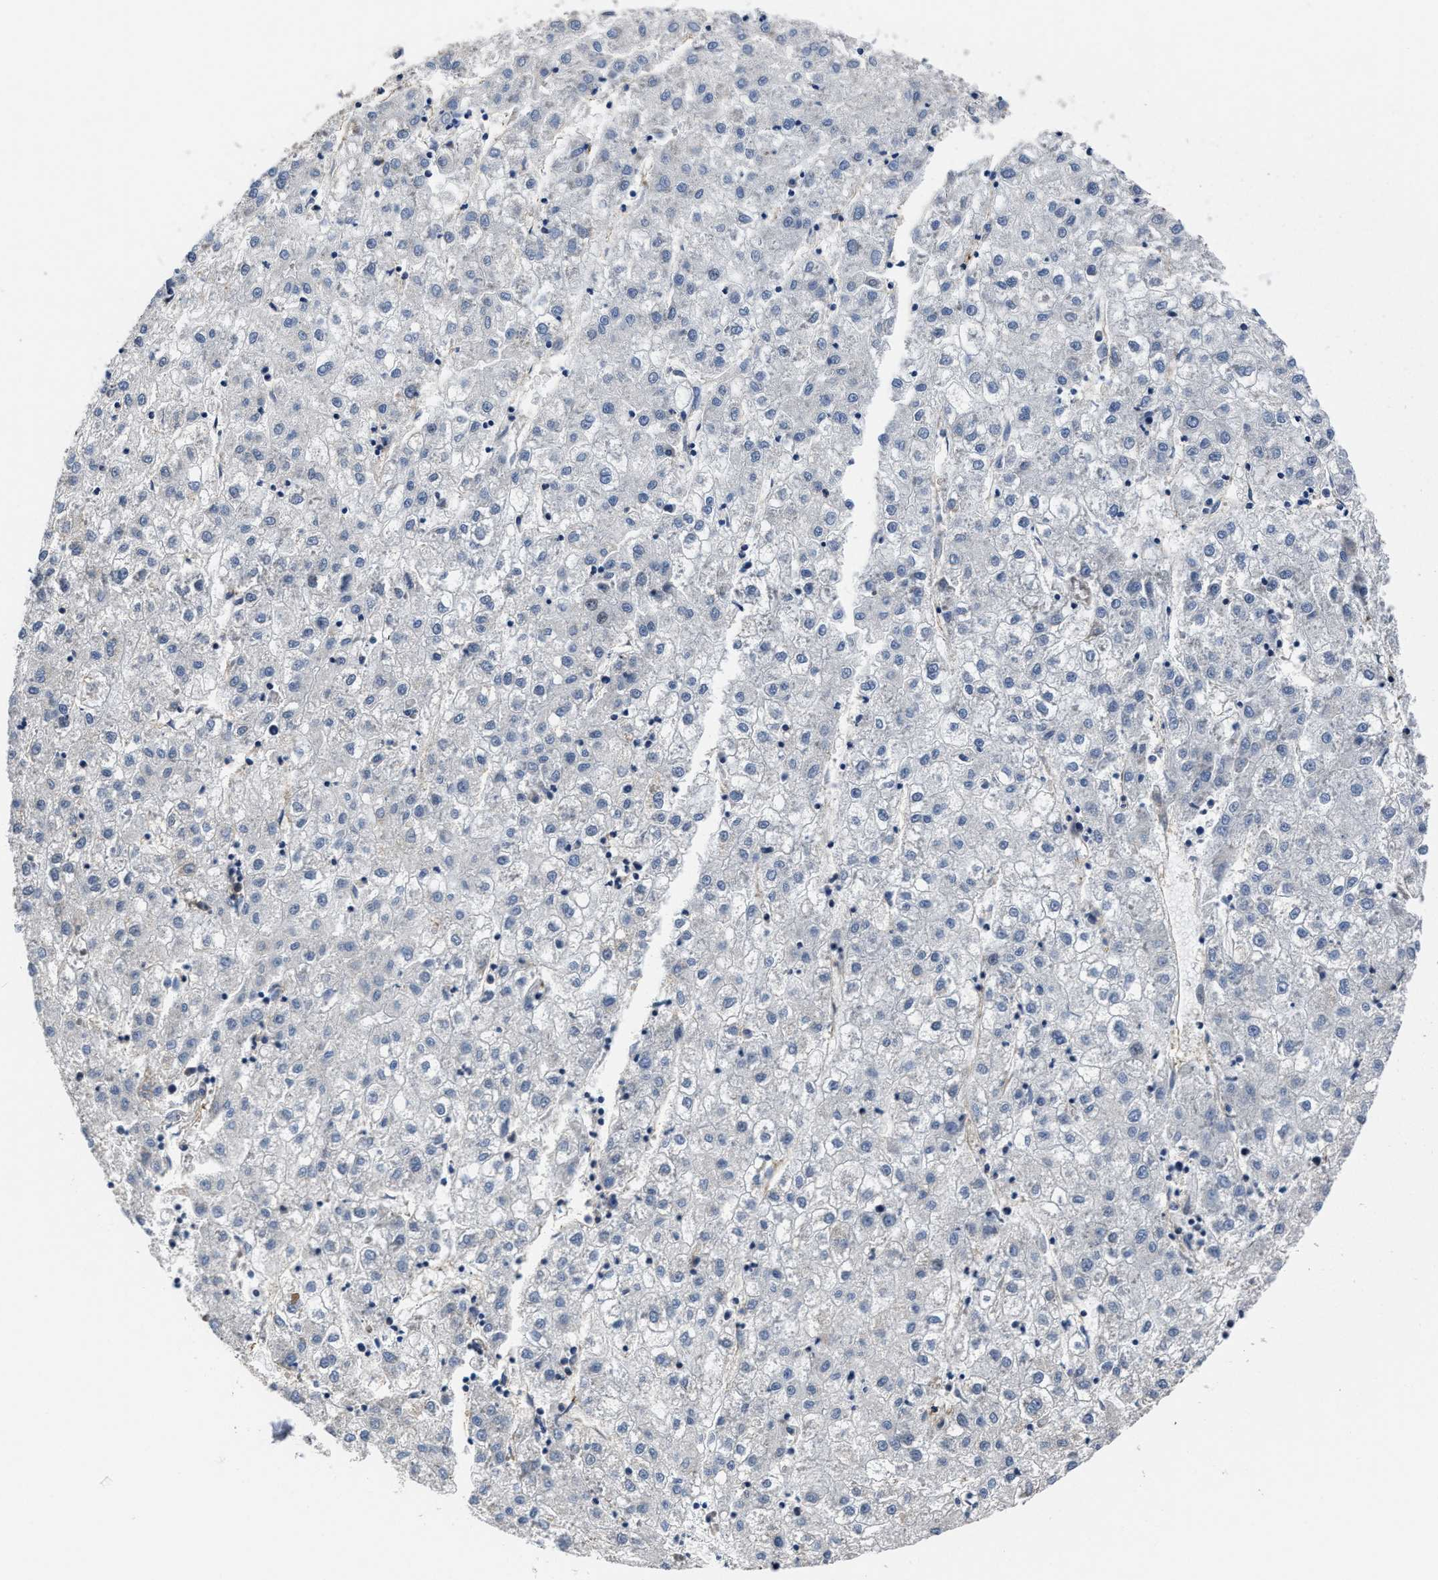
{"staining": {"intensity": "negative", "quantity": "none", "location": "none"}, "tissue": "liver cancer", "cell_type": "Tumor cells", "image_type": "cancer", "snomed": [{"axis": "morphology", "description": "Carcinoma, Hepatocellular, NOS"}, {"axis": "topography", "description": "Liver"}], "caption": "Liver cancer was stained to show a protein in brown. There is no significant expression in tumor cells.", "gene": "MARCKSL1", "patient": {"sex": "male", "age": 72}}